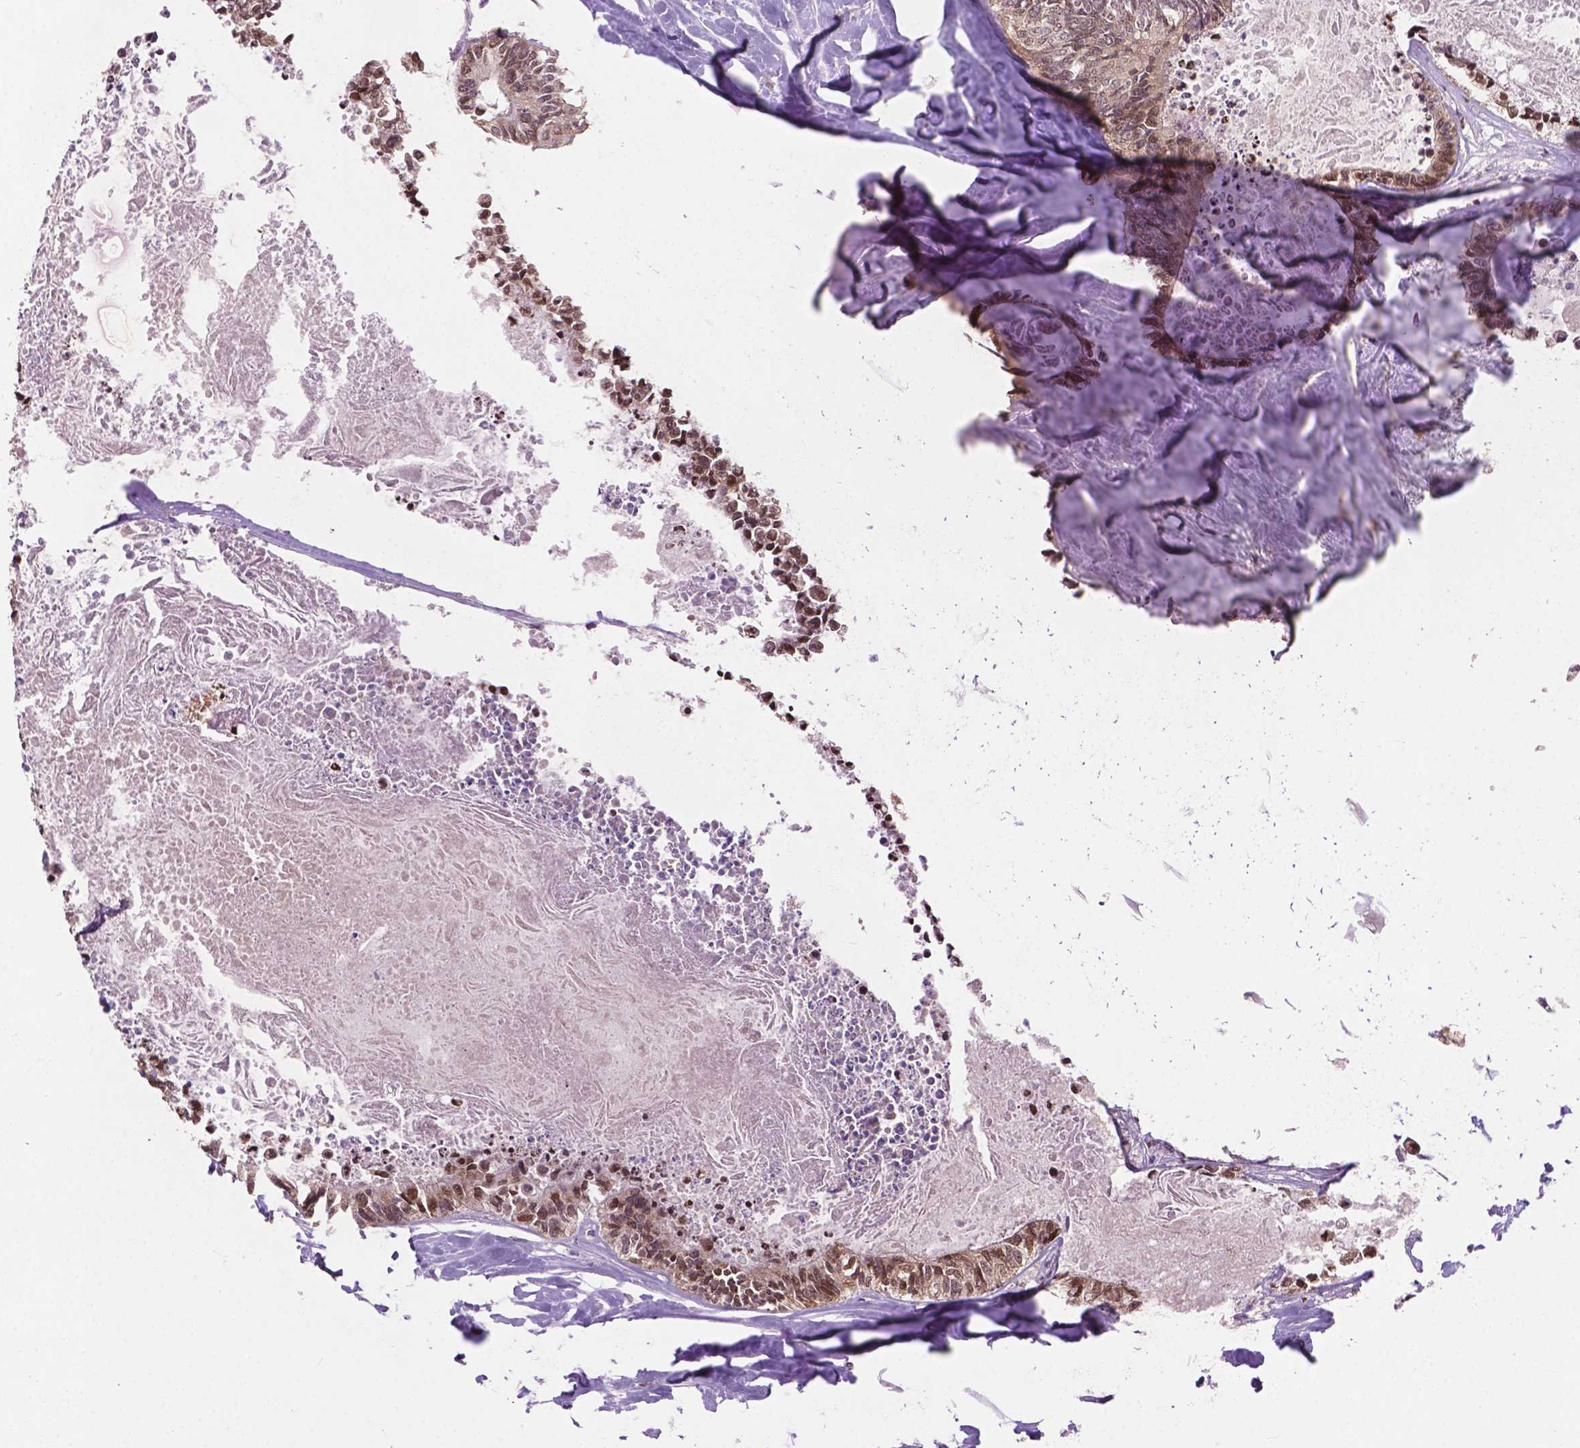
{"staining": {"intensity": "weak", "quantity": ">75%", "location": "nuclear"}, "tissue": "colorectal cancer", "cell_type": "Tumor cells", "image_type": "cancer", "snomed": [{"axis": "morphology", "description": "Adenocarcinoma, NOS"}, {"axis": "topography", "description": "Colon"}, {"axis": "topography", "description": "Rectum"}], "caption": "There is low levels of weak nuclear positivity in tumor cells of colorectal cancer (adenocarcinoma), as demonstrated by immunohistochemical staining (brown color).", "gene": "IRF6", "patient": {"sex": "male", "age": 57}}